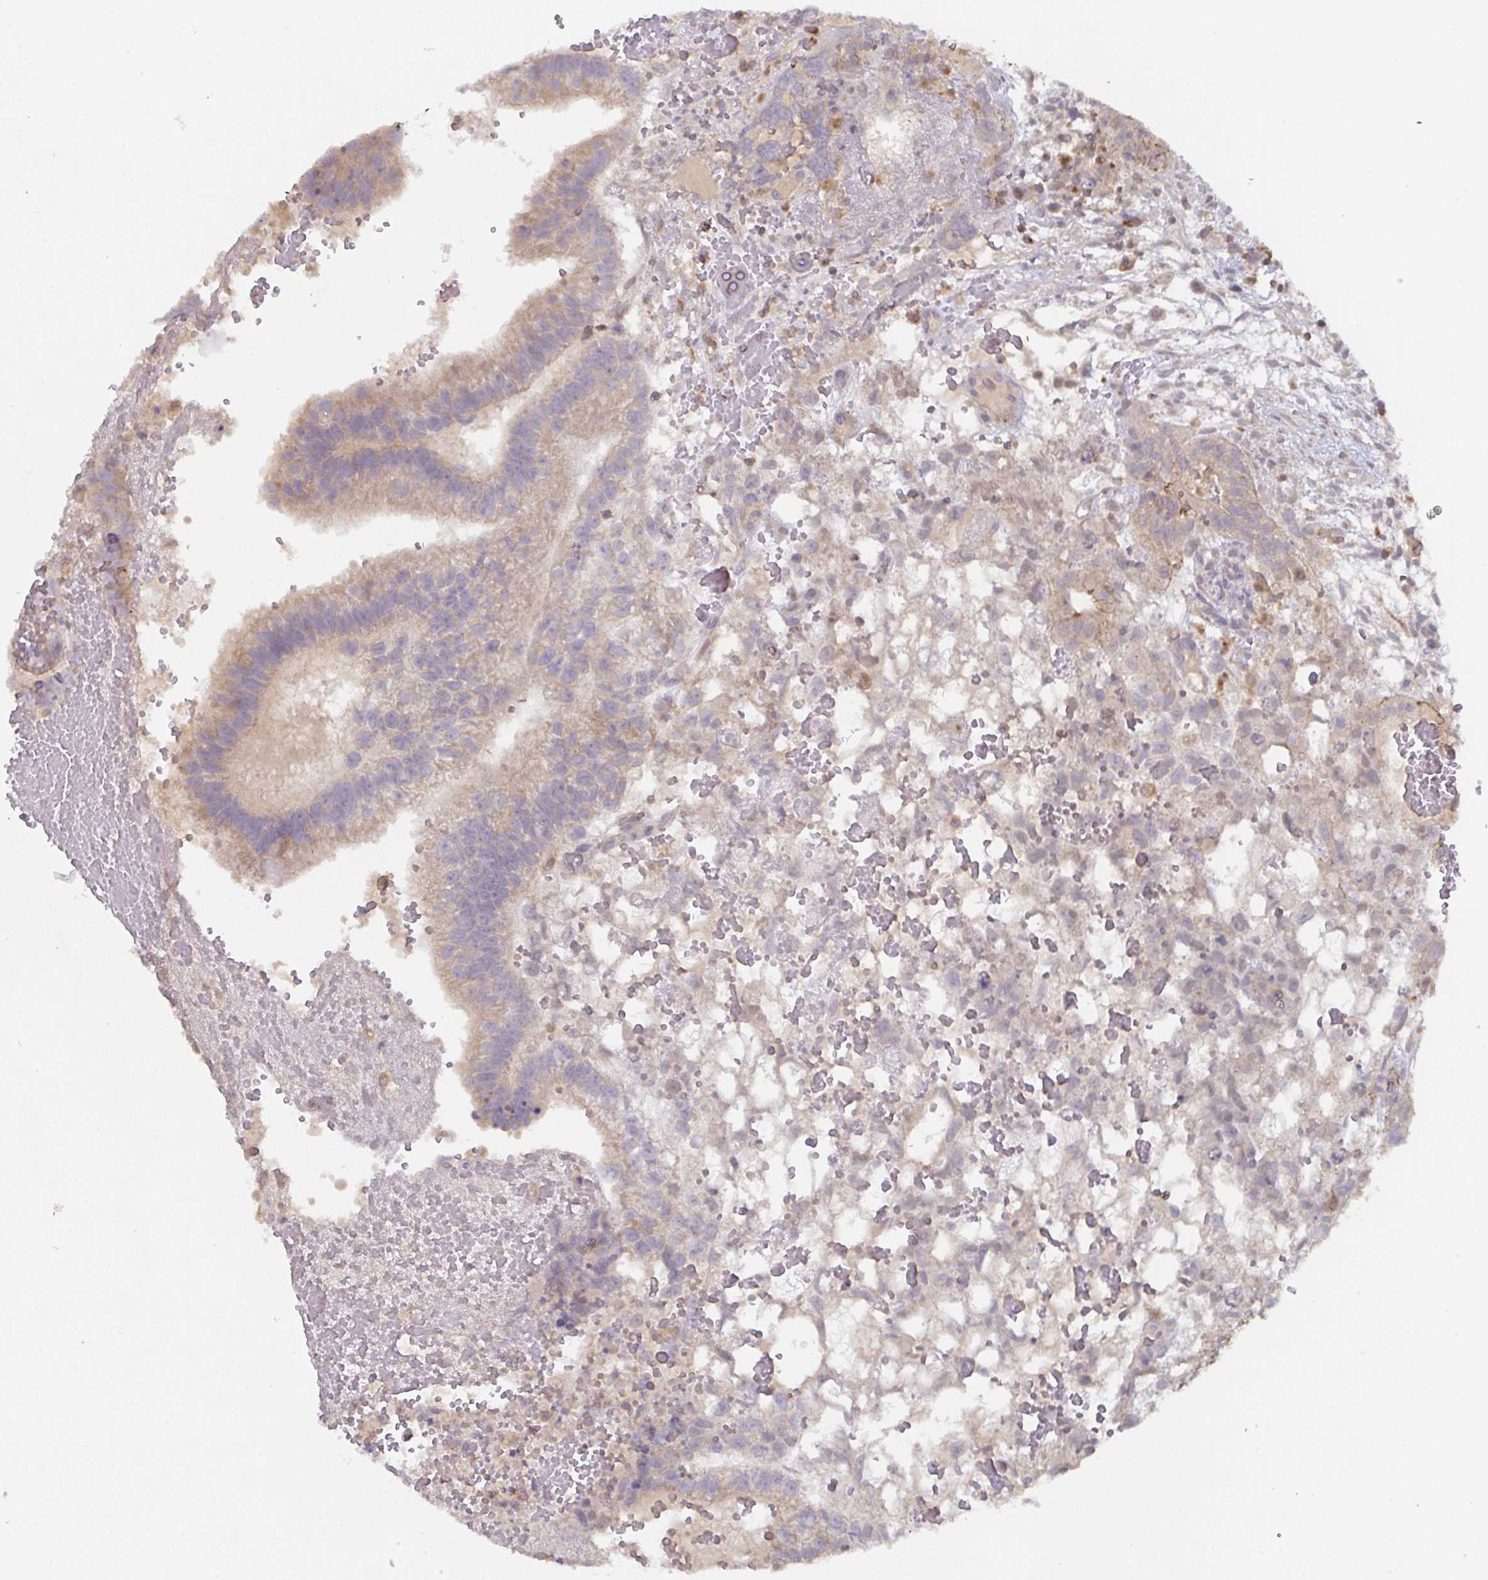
{"staining": {"intensity": "weak", "quantity": "25%-75%", "location": "cytoplasmic/membranous"}, "tissue": "testis cancer", "cell_type": "Tumor cells", "image_type": "cancer", "snomed": [{"axis": "morphology", "description": "Normal tissue, NOS"}, {"axis": "morphology", "description": "Carcinoma, Embryonal, NOS"}, {"axis": "topography", "description": "Testis"}], "caption": "A brown stain labels weak cytoplasmic/membranous expression of a protein in testis cancer (embryonal carcinoma) tumor cells.", "gene": "CDH18", "patient": {"sex": "male", "age": 32}}